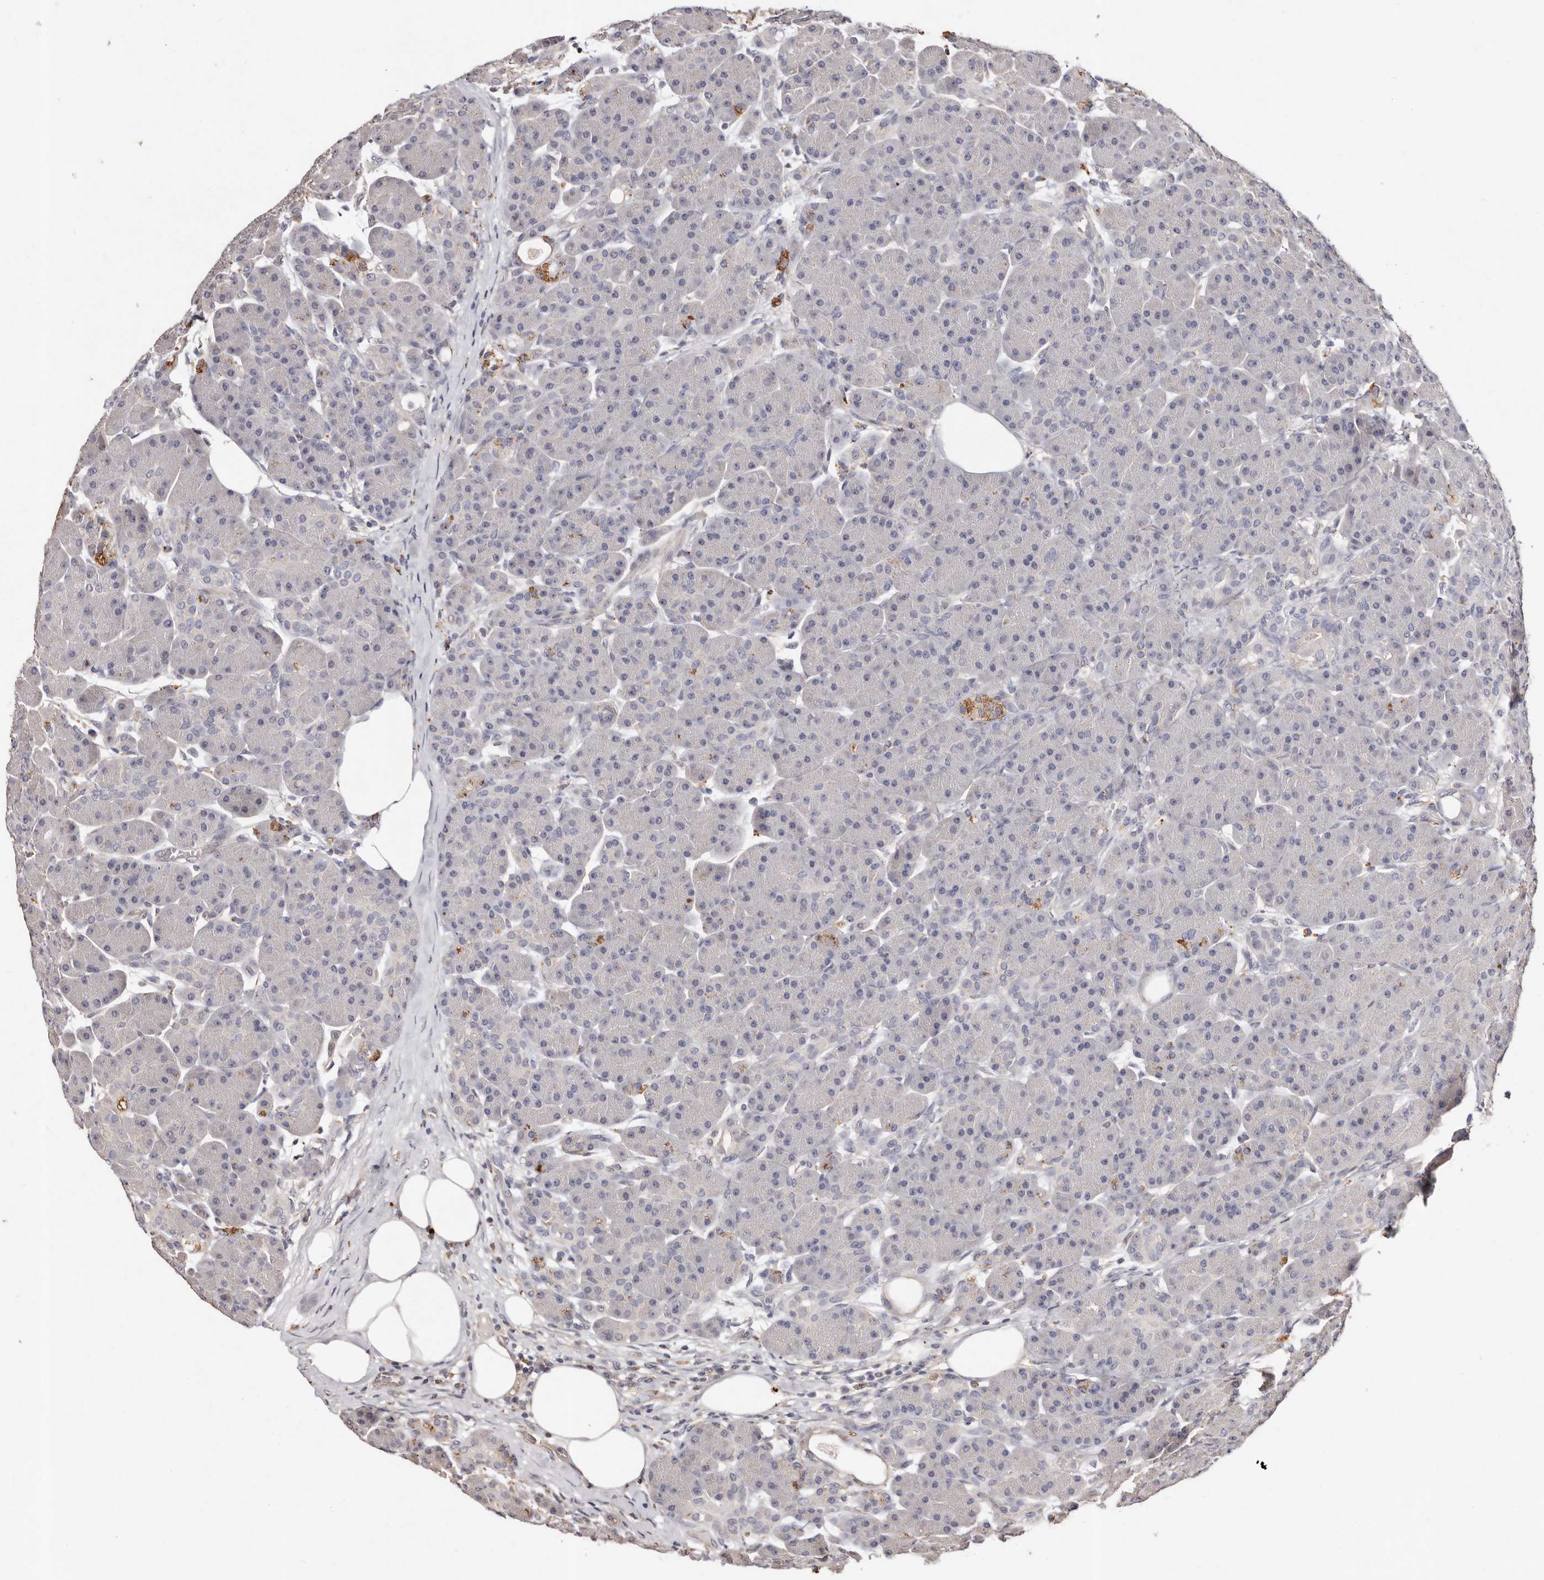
{"staining": {"intensity": "negative", "quantity": "none", "location": "none"}, "tissue": "pancreas", "cell_type": "Exocrine glandular cells", "image_type": "normal", "snomed": [{"axis": "morphology", "description": "Normal tissue, NOS"}, {"axis": "topography", "description": "Pancreas"}], "caption": "The micrograph reveals no staining of exocrine glandular cells in benign pancreas.", "gene": "THBS3", "patient": {"sex": "male", "age": 63}}